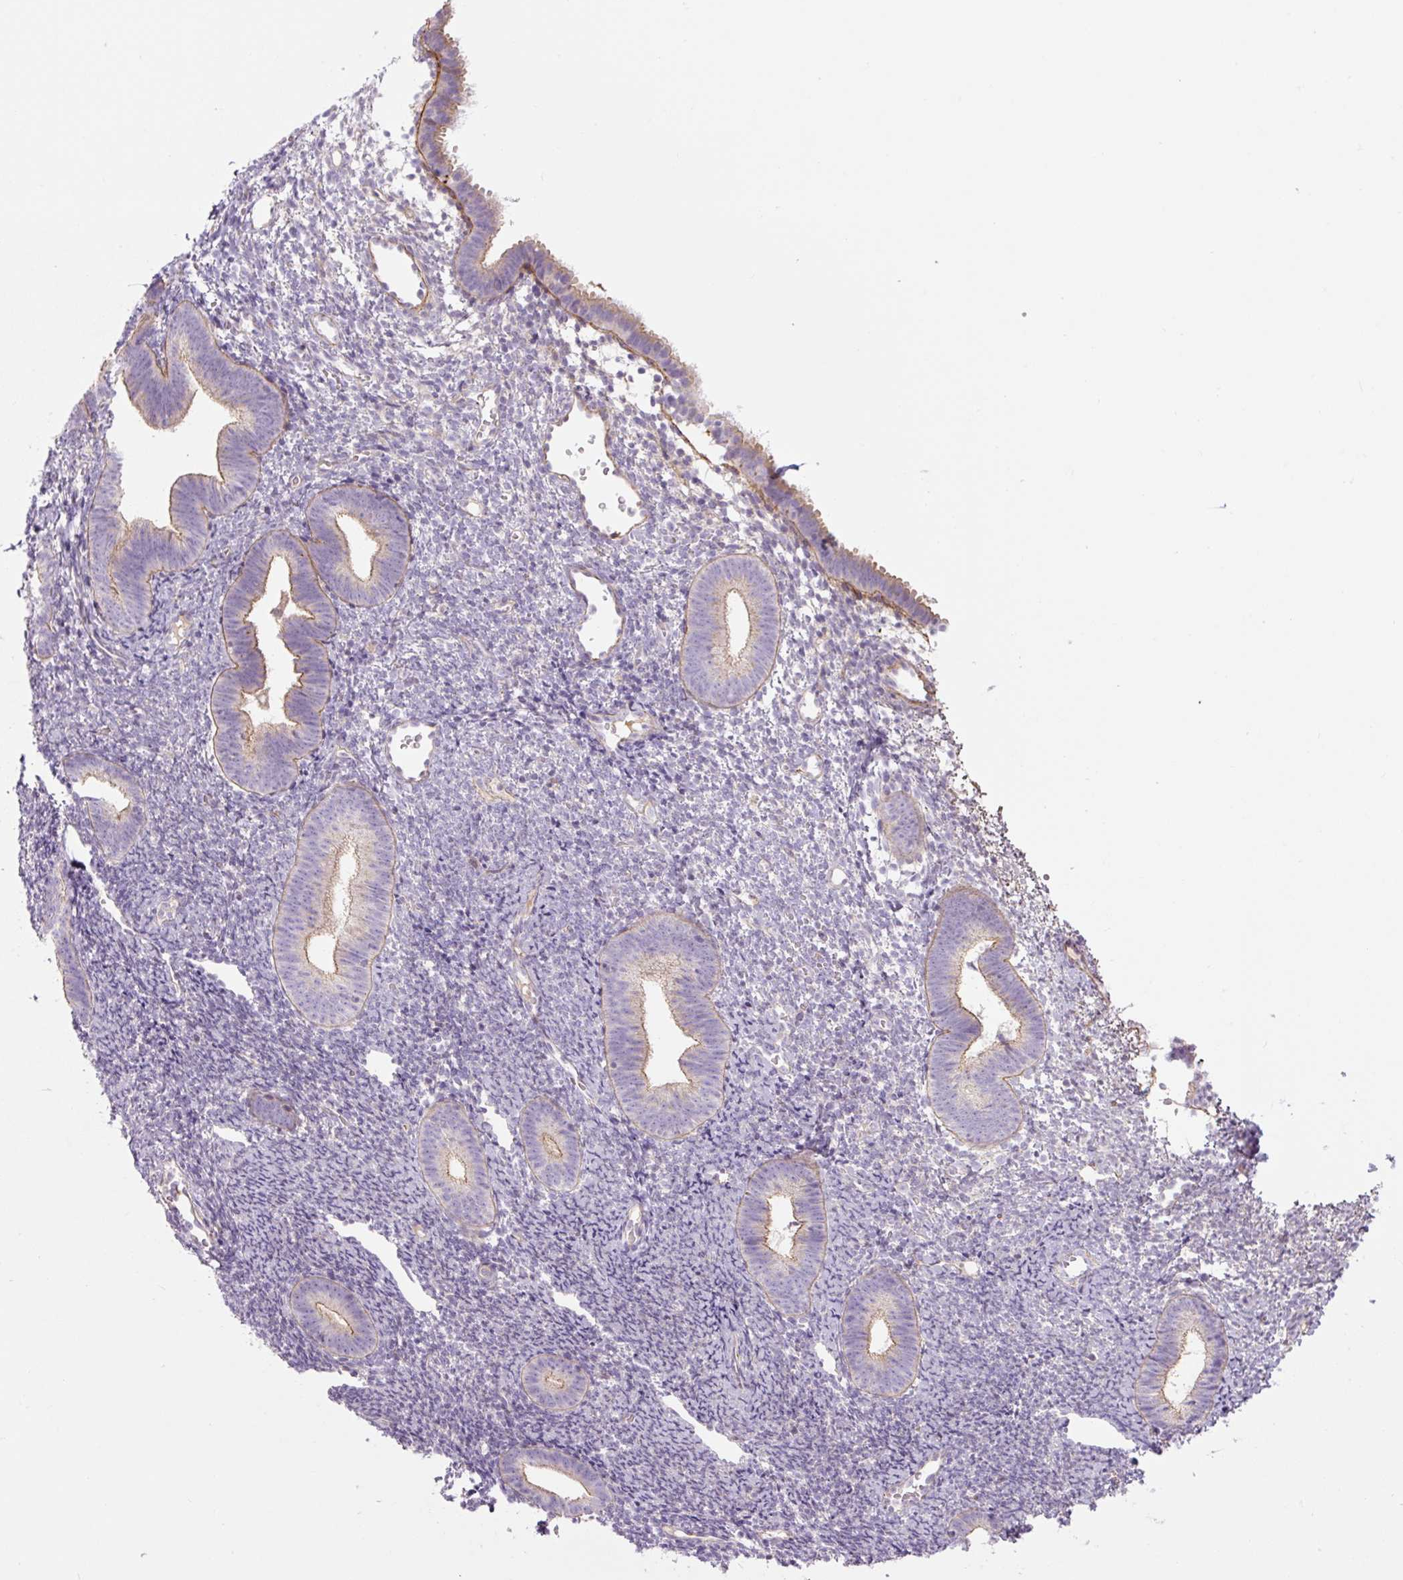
{"staining": {"intensity": "weak", "quantity": "25%-75%", "location": "cytoplasmic/membranous"}, "tissue": "endometrium", "cell_type": "Cells in endometrial stroma", "image_type": "normal", "snomed": [{"axis": "morphology", "description": "Normal tissue, NOS"}, {"axis": "topography", "description": "Endometrium"}], "caption": "Immunohistochemistry (IHC) of normal endometrium displays low levels of weak cytoplasmic/membranous staining in approximately 25%-75% of cells in endometrial stroma.", "gene": "CCNI2", "patient": {"sex": "female", "age": 39}}